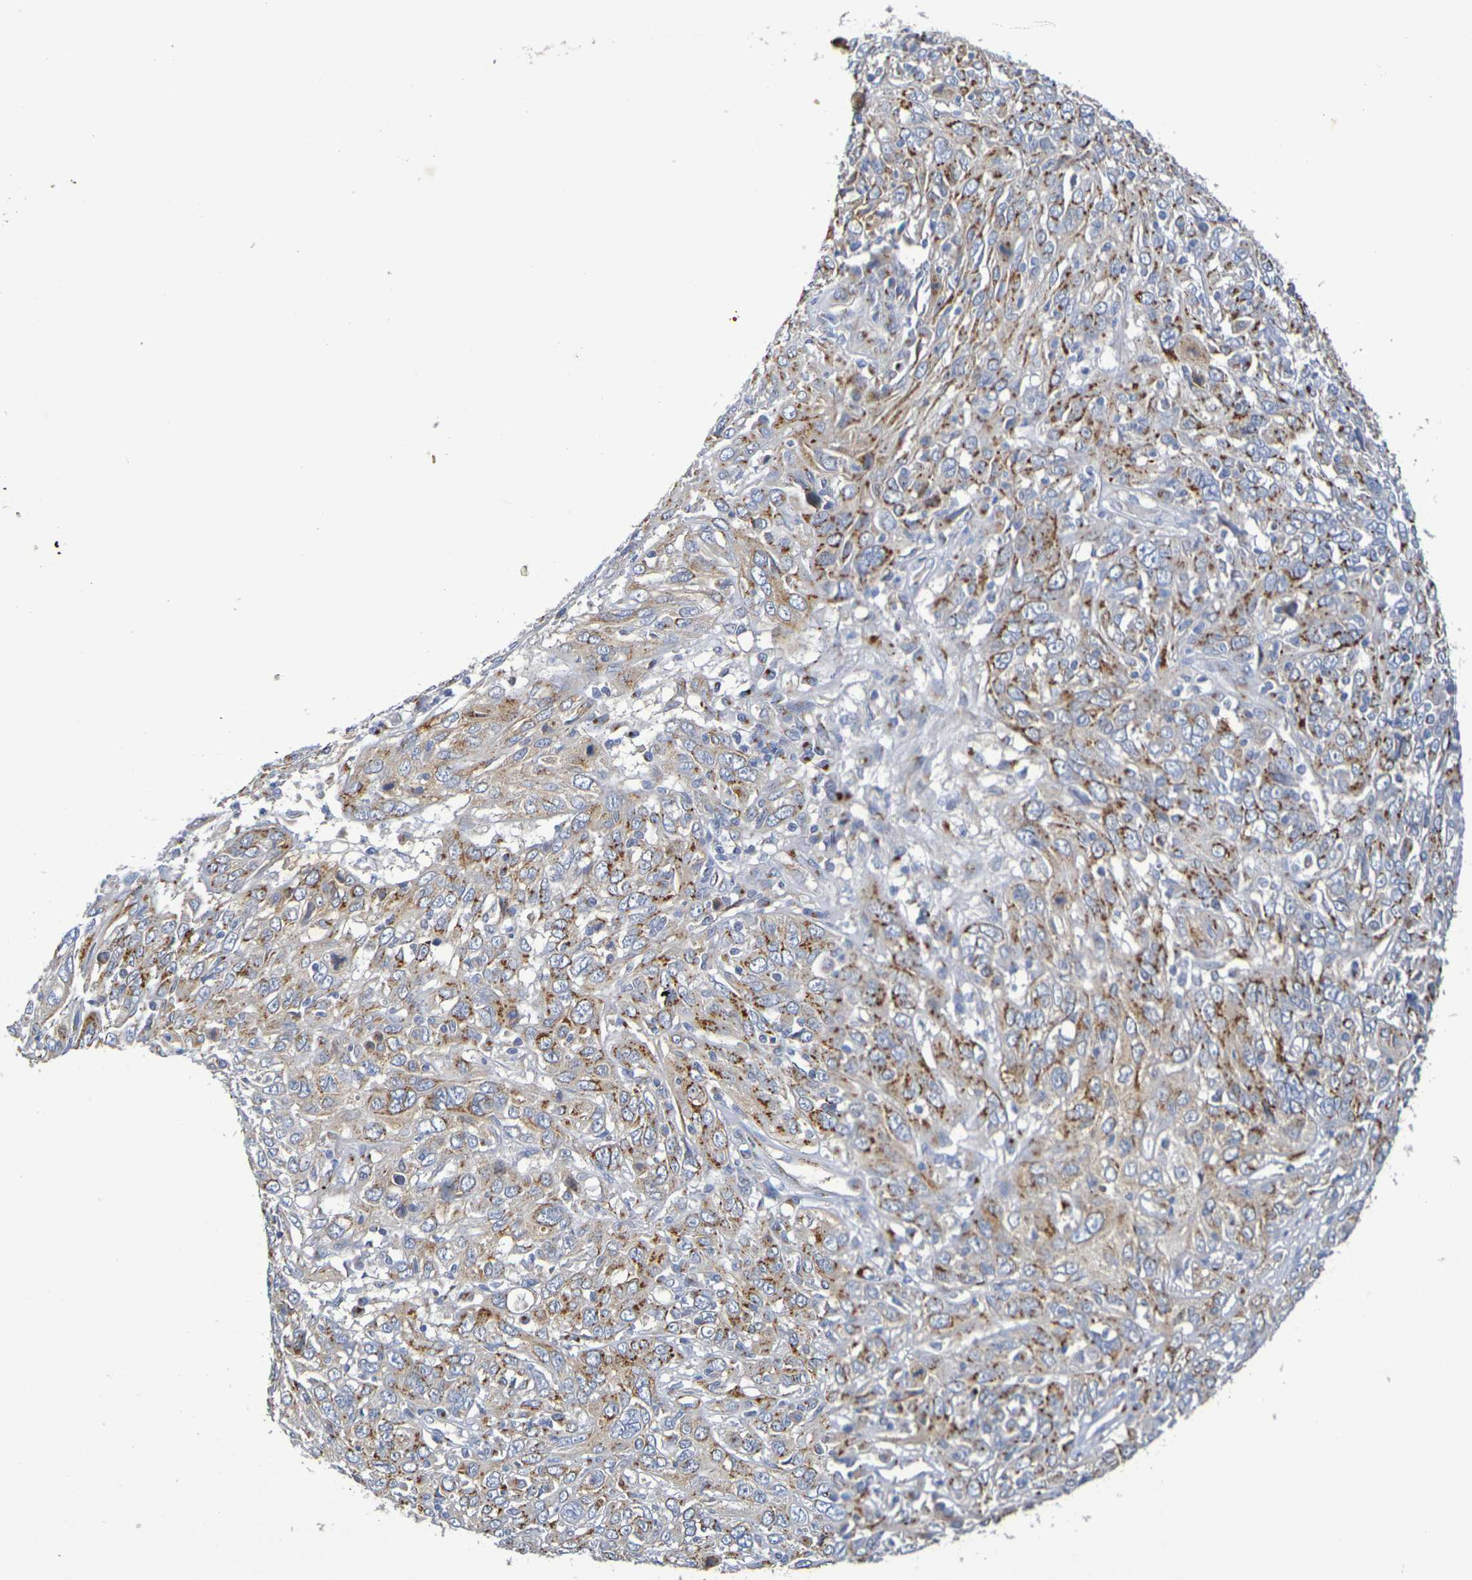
{"staining": {"intensity": "moderate", "quantity": ">75%", "location": "cytoplasmic/membranous"}, "tissue": "cervical cancer", "cell_type": "Tumor cells", "image_type": "cancer", "snomed": [{"axis": "morphology", "description": "Squamous cell carcinoma, NOS"}, {"axis": "topography", "description": "Cervix"}], "caption": "This image displays immunohistochemistry staining of squamous cell carcinoma (cervical), with medium moderate cytoplasmic/membranous expression in about >75% of tumor cells.", "gene": "DCP2", "patient": {"sex": "female", "age": 46}}